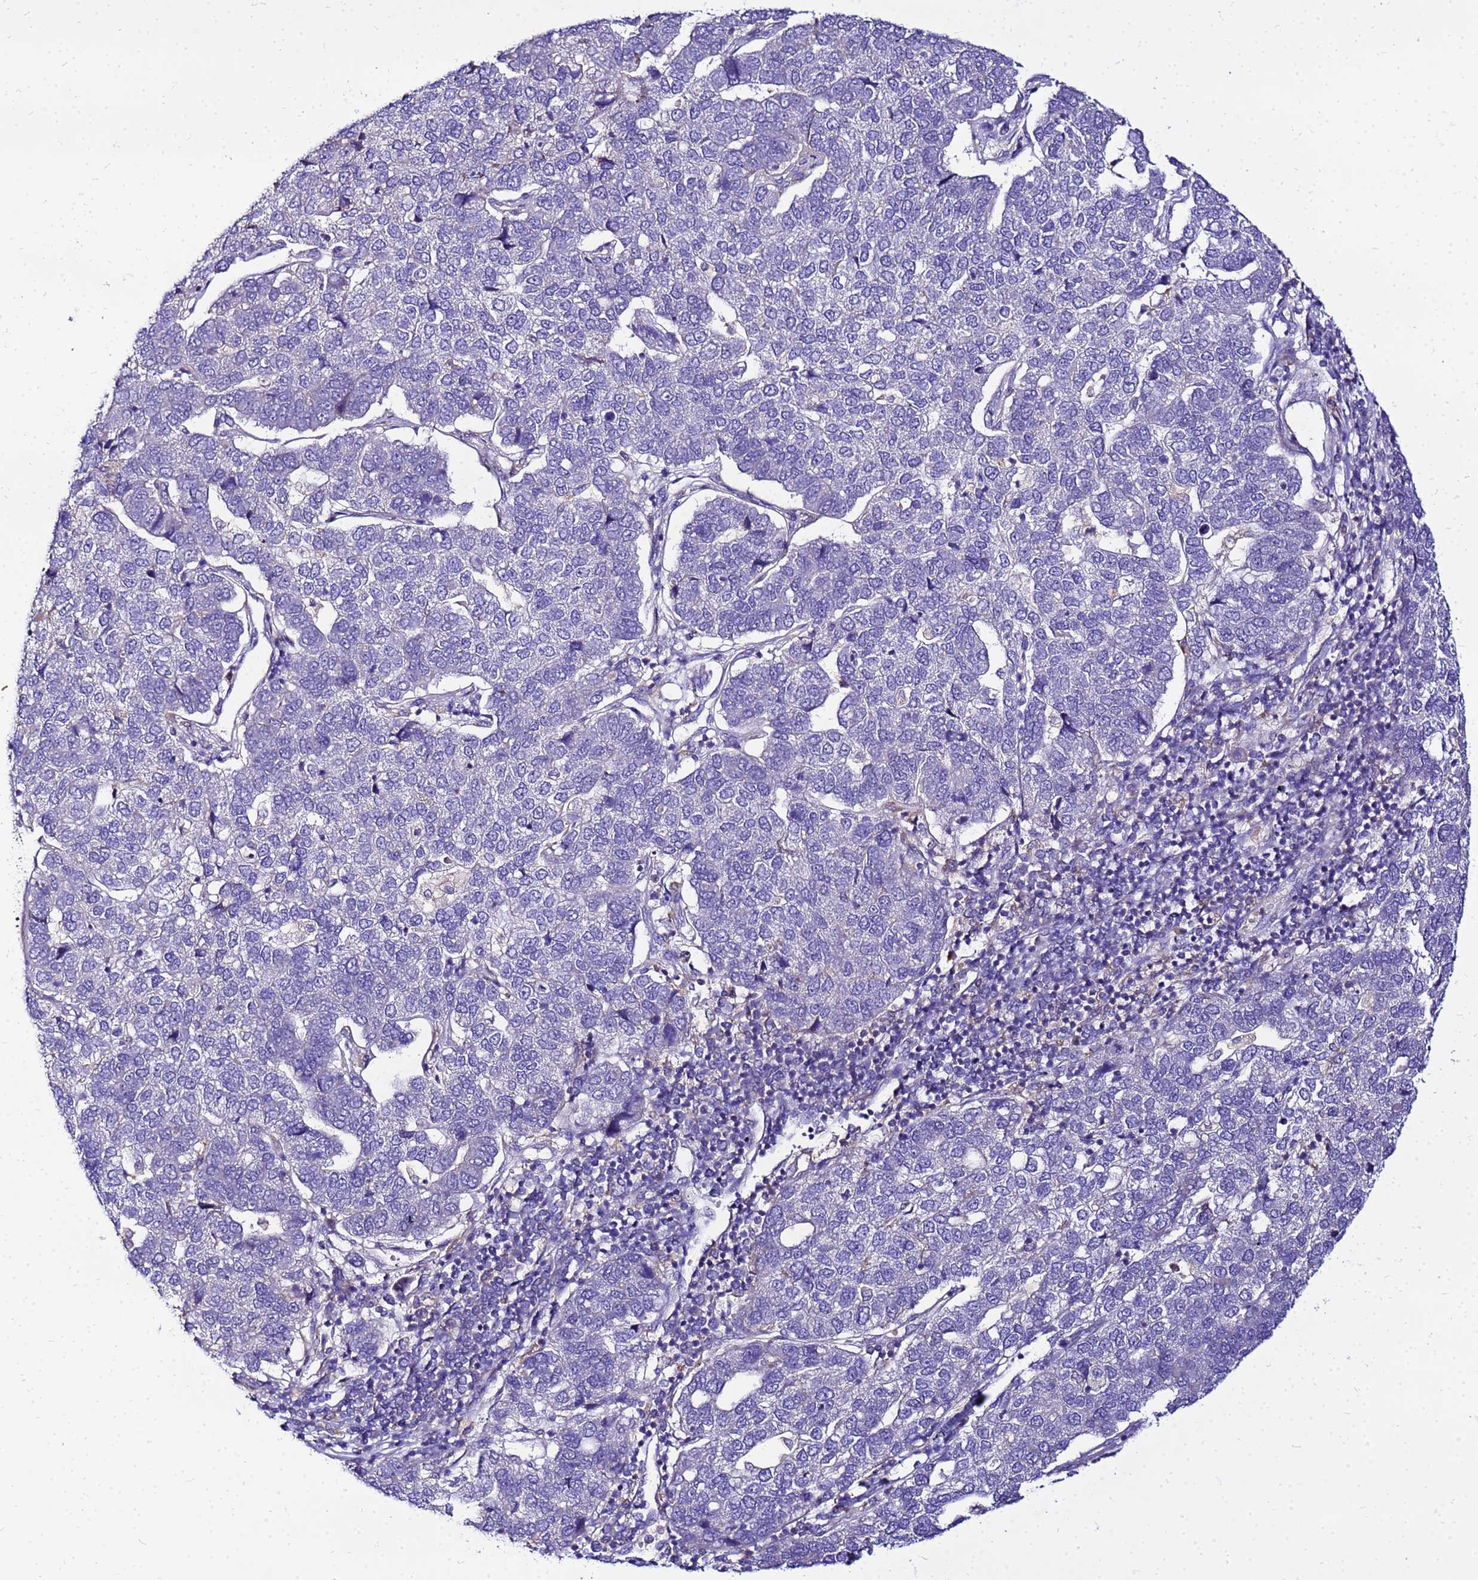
{"staining": {"intensity": "negative", "quantity": "none", "location": "none"}, "tissue": "pancreatic cancer", "cell_type": "Tumor cells", "image_type": "cancer", "snomed": [{"axis": "morphology", "description": "Adenocarcinoma, NOS"}, {"axis": "topography", "description": "Pancreas"}], "caption": "Pancreatic adenocarcinoma stained for a protein using IHC shows no positivity tumor cells.", "gene": "HERC5", "patient": {"sex": "female", "age": 61}}